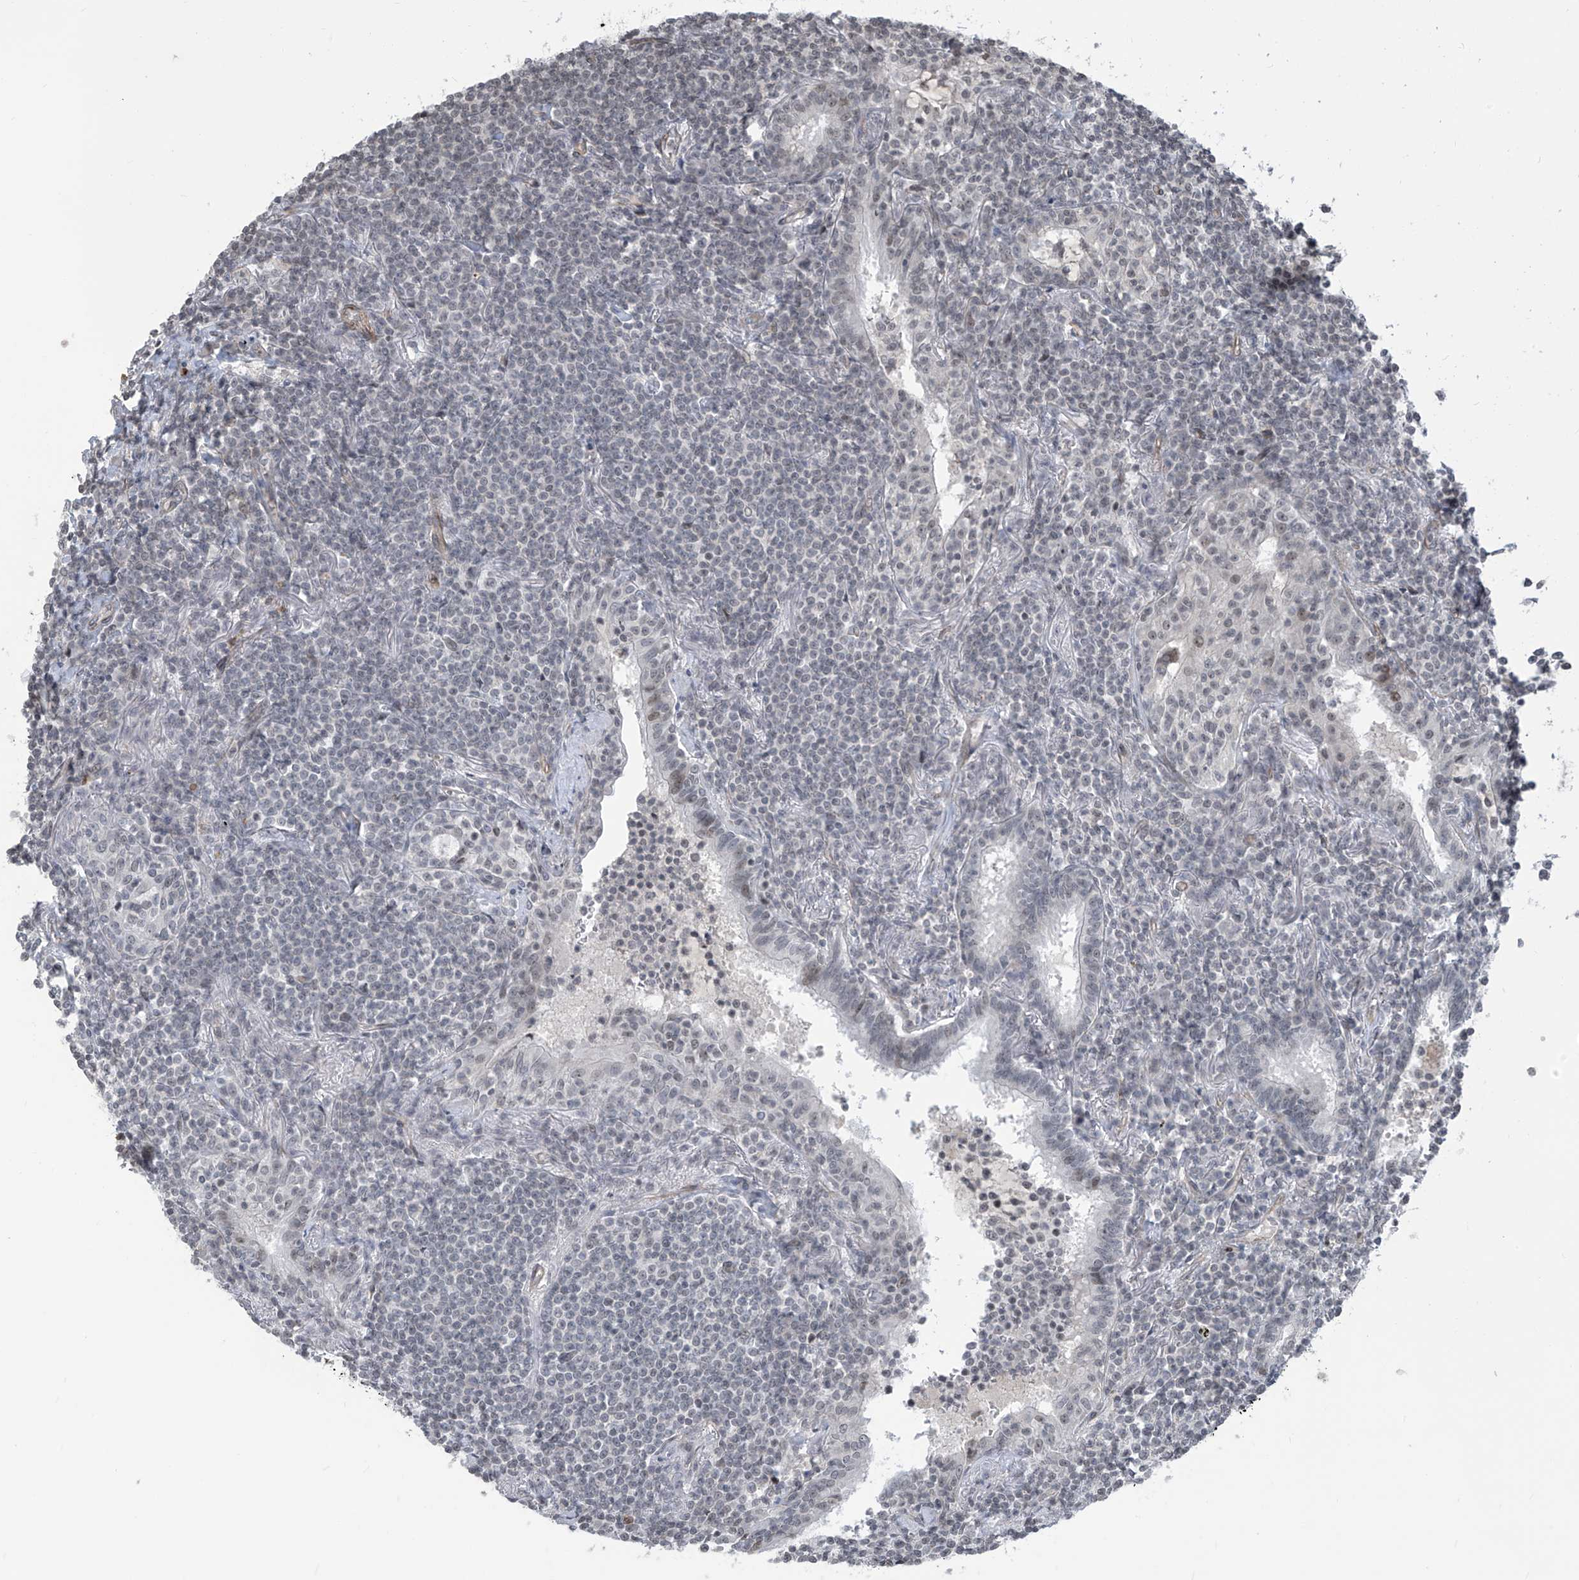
{"staining": {"intensity": "negative", "quantity": "none", "location": "none"}, "tissue": "lymphoma", "cell_type": "Tumor cells", "image_type": "cancer", "snomed": [{"axis": "morphology", "description": "Malignant lymphoma, non-Hodgkin's type, Low grade"}, {"axis": "topography", "description": "Lung"}], "caption": "IHC of human low-grade malignant lymphoma, non-Hodgkin's type reveals no staining in tumor cells.", "gene": "METAP1D", "patient": {"sex": "female", "age": 71}}